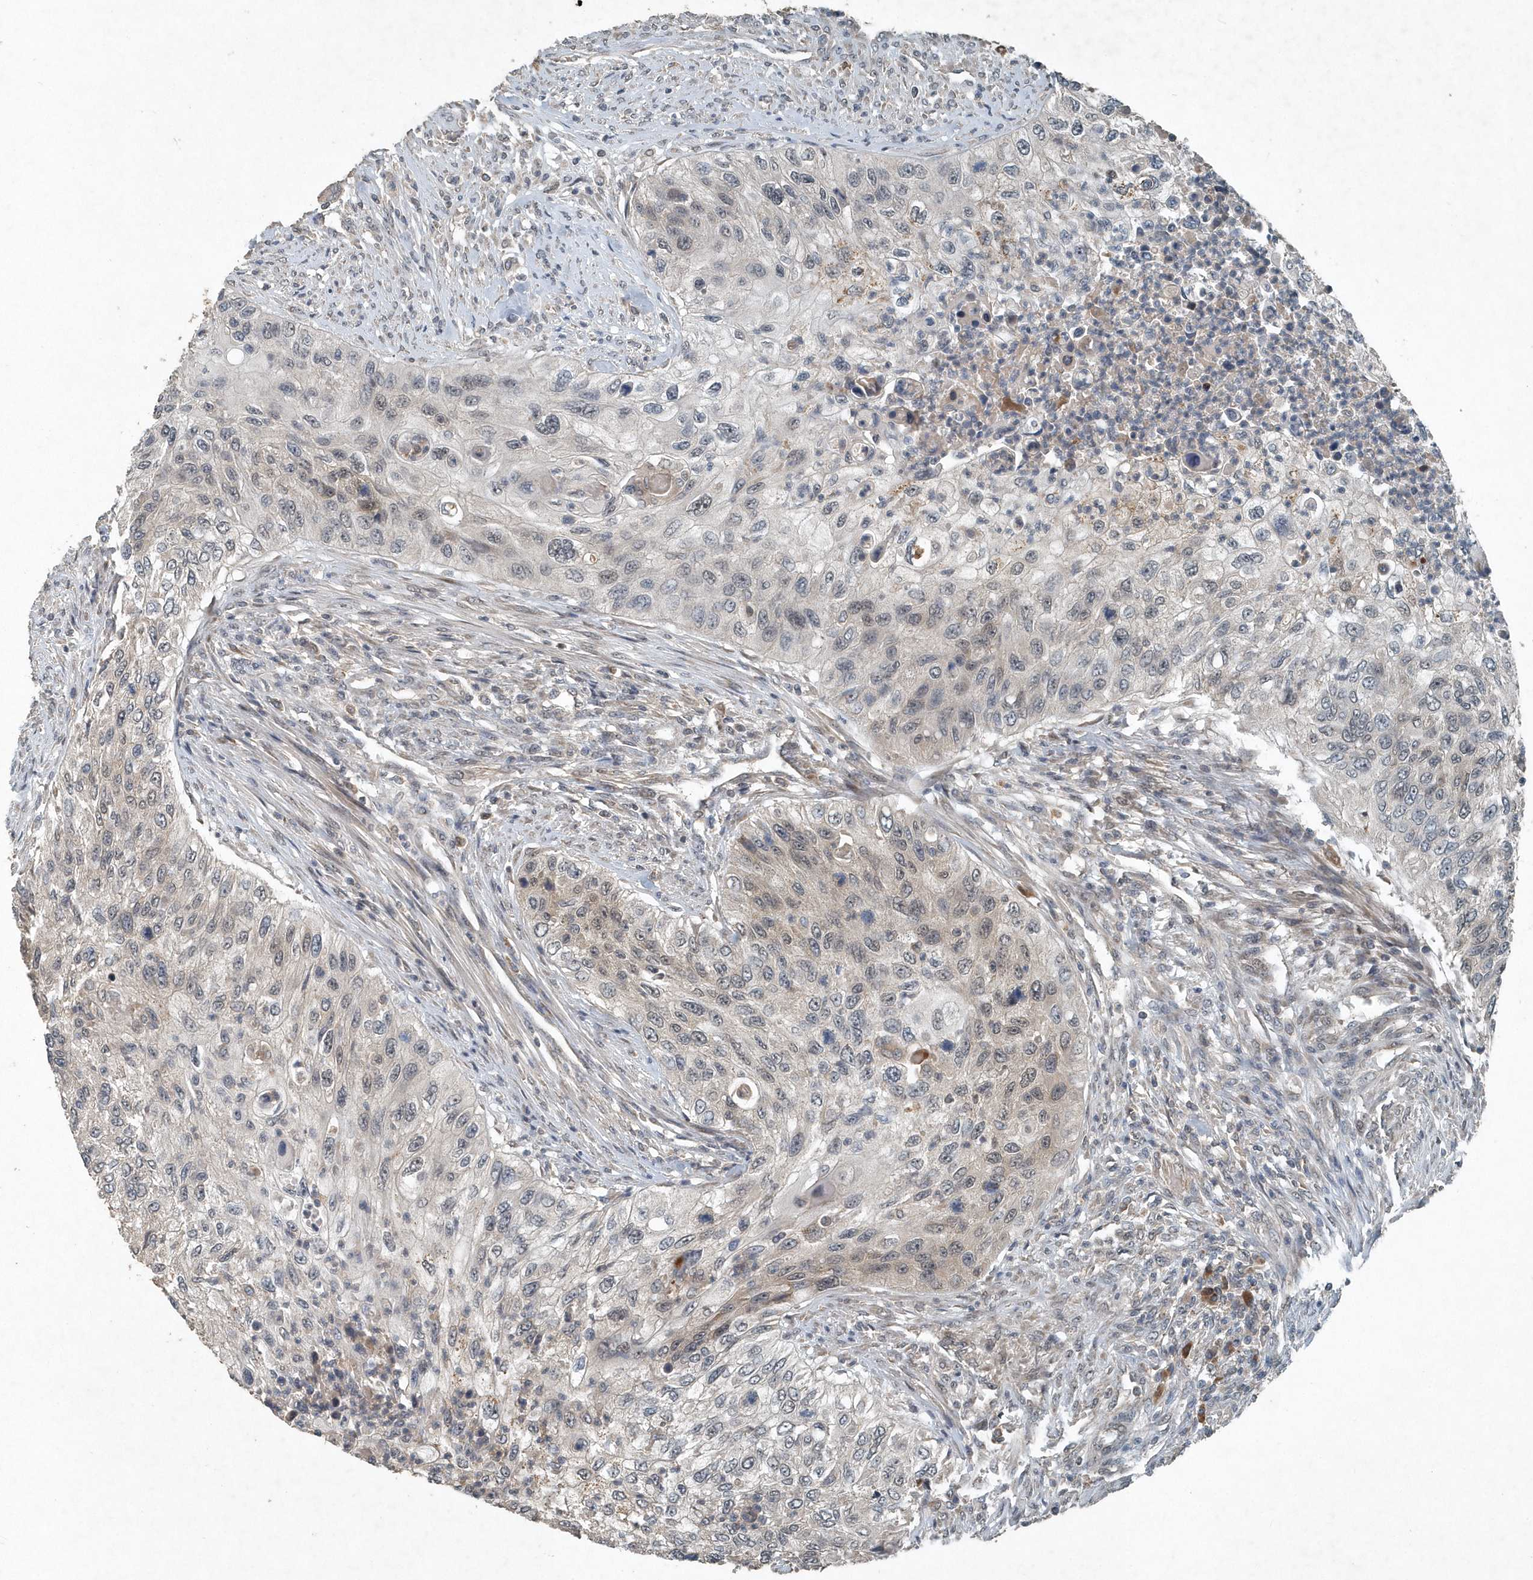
{"staining": {"intensity": "negative", "quantity": "none", "location": "none"}, "tissue": "urothelial cancer", "cell_type": "Tumor cells", "image_type": "cancer", "snomed": [{"axis": "morphology", "description": "Urothelial carcinoma, High grade"}, {"axis": "topography", "description": "Urinary bladder"}], "caption": "The photomicrograph demonstrates no staining of tumor cells in urothelial cancer. (DAB (3,3'-diaminobenzidine) immunohistochemistry (IHC), high magnification).", "gene": "SCFD2", "patient": {"sex": "female", "age": 60}}